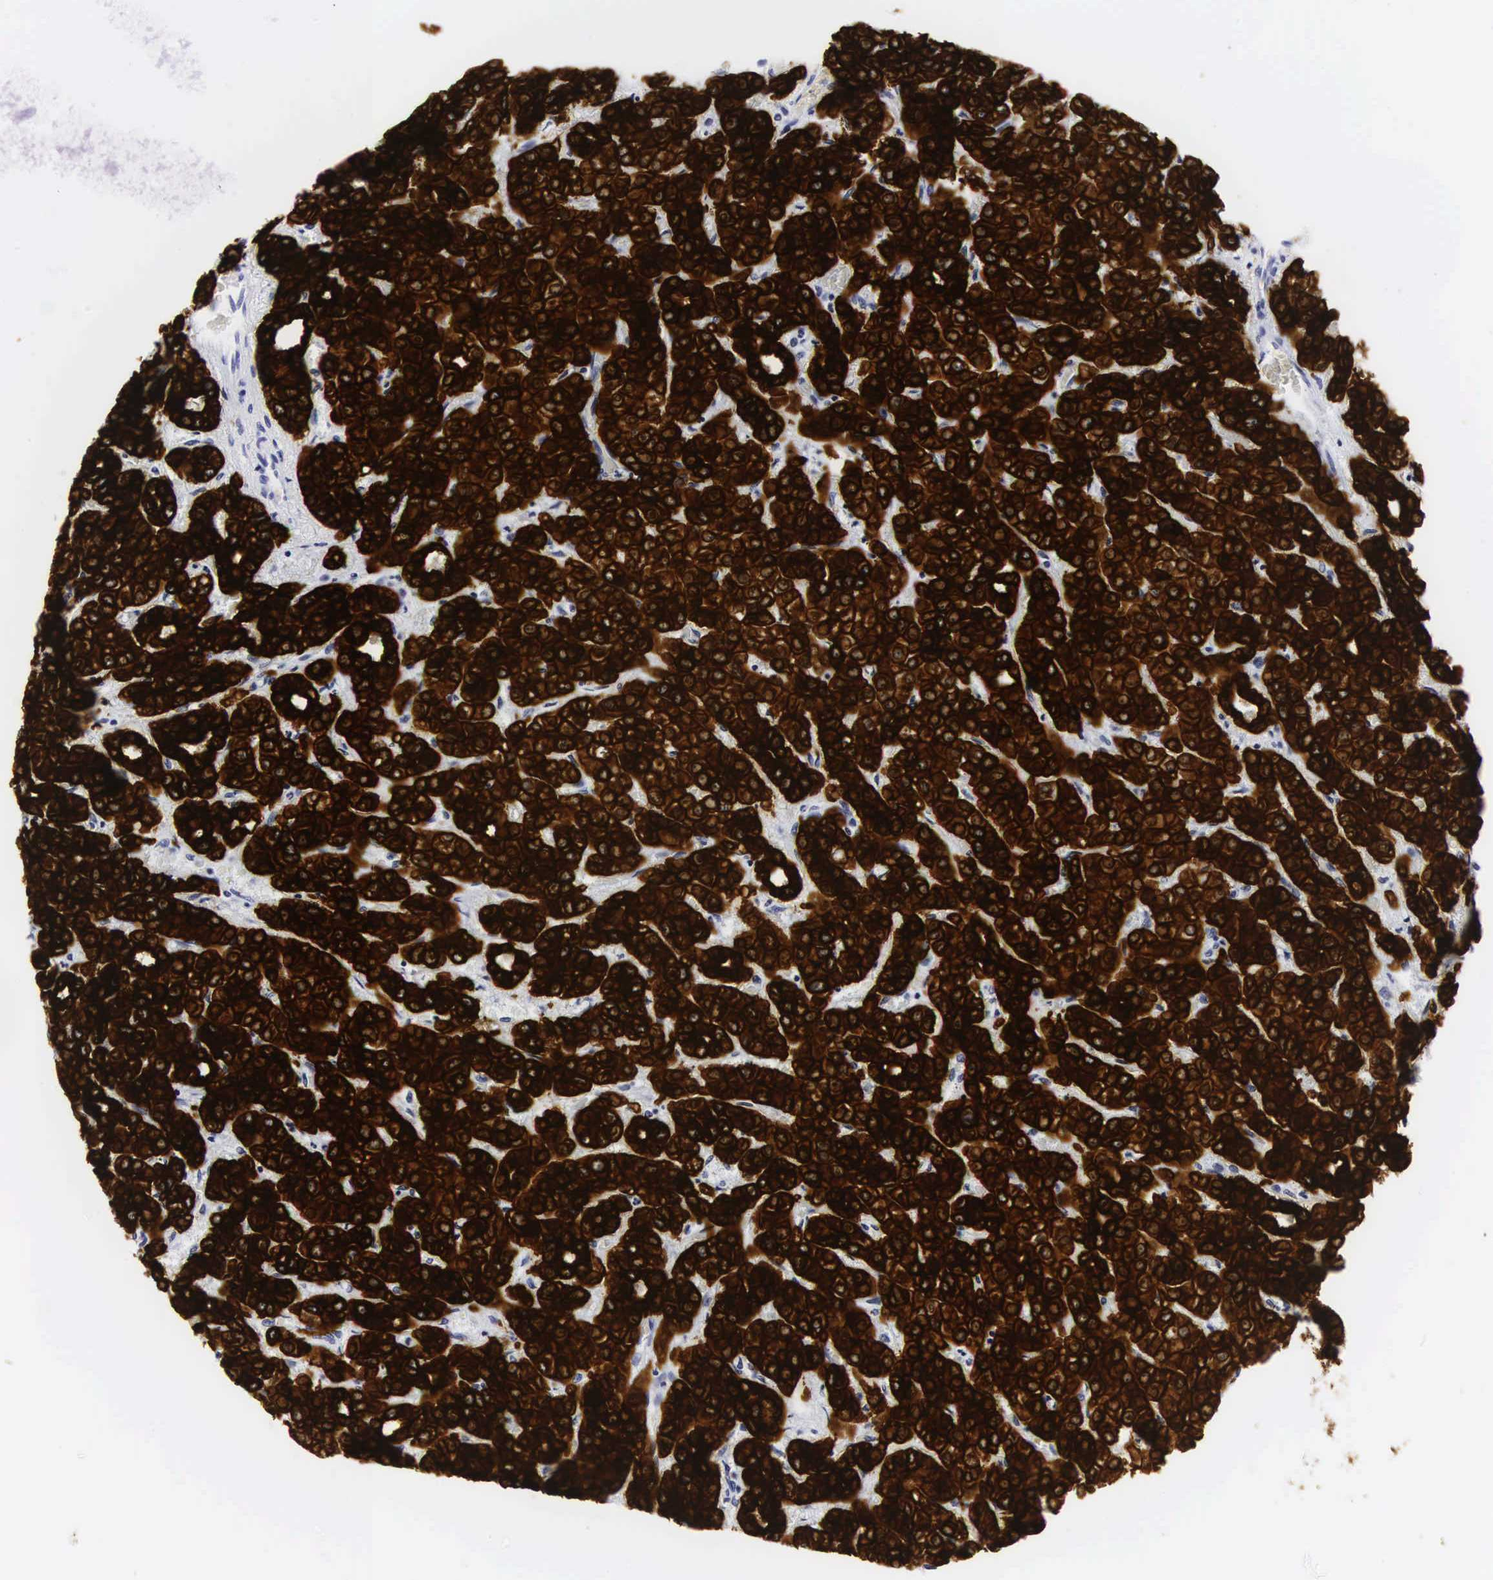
{"staining": {"intensity": "strong", "quantity": ">75%", "location": "cytoplasmic/membranous"}, "tissue": "liver cancer", "cell_type": "Tumor cells", "image_type": "cancer", "snomed": [{"axis": "morphology", "description": "Cholangiocarcinoma"}, {"axis": "topography", "description": "Liver"}], "caption": "Liver cancer stained with DAB (3,3'-diaminobenzidine) immunohistochemistry shows high levels of strong cytoplasmic/membranous expression in about >75% of tumor cells. (Stains: DAB in brown, nuclei in blue, Microscopy: brightfield microscopy at high magnification).", "gene": "KRT18", "patient": {"sex": "female", "age": 65}}